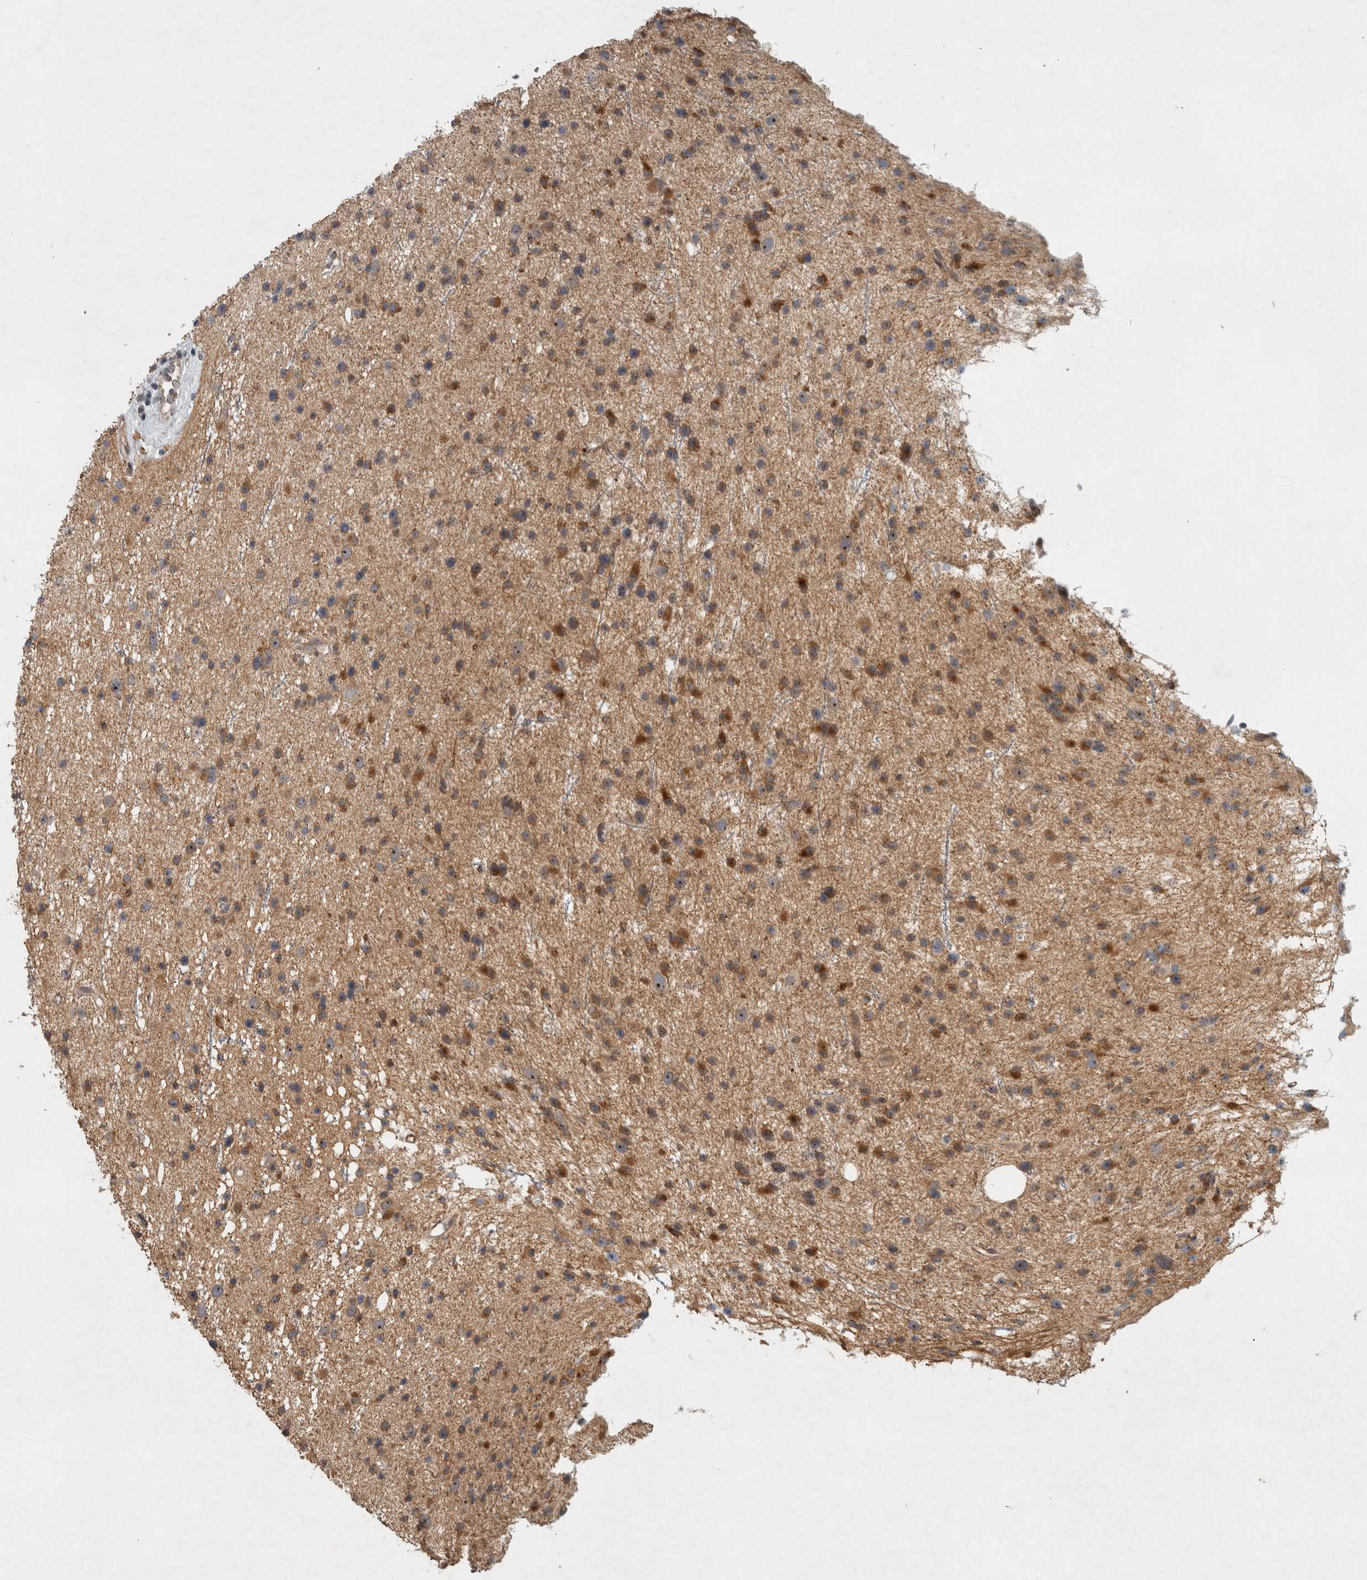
{"staining": {"intensity": "moderate", "quantity": "25%-75%", "location": "cytoplasmic/membranous"}, "tissue": "glioma", "cell_type": "Tumor cells", "image_type": "cancer", "snomed": [{"axis": "morphology", "description": "Glioma, malignant, Low grade"}, {"axis": "topography", "description": "Cerebral cortex"}], "caption": "IHC (DAB (3,3'-diaminobenzidine)) staining of glioma displays moderate cytoplasmic/membranous protein staining in about 25%-75% of tumor cells.", "gene": "GPR137B", "patient": {"sex": "female", "age": 39}}